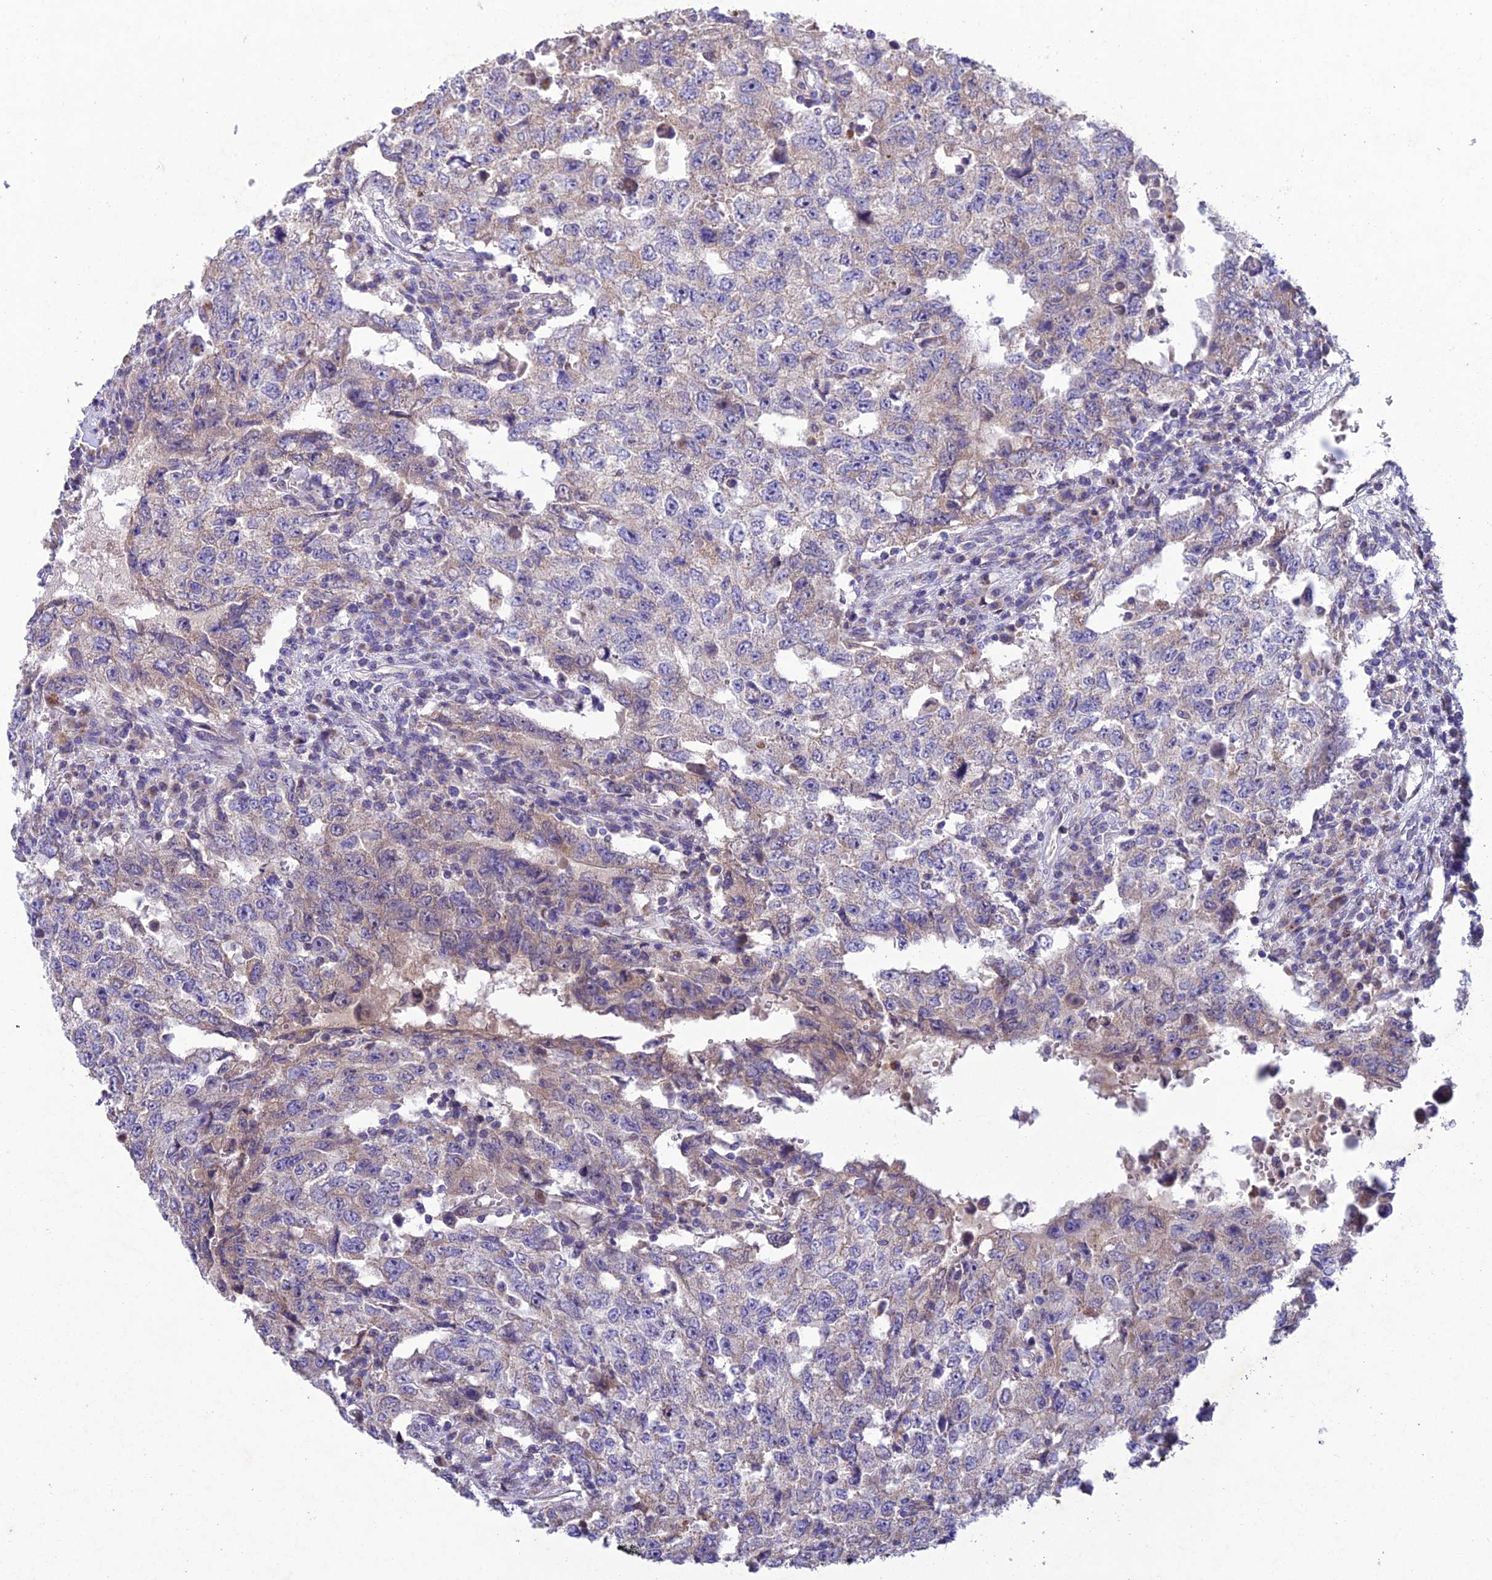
{"staining": {"intensity": "negative", "quantity": "none", "location": "none"}, "tissue": "testis cancer", "cell_type": "Tumor cells", "image_type": "cancer", "snomed": [{"axis": "morphology", "description": "Carcinoma, Embryonal, NOS"}, {"axis": "topography", "description": "Testis"}], "caption": "Immunohistochemistry (IHC) histopathology image of neoplastic tissue: human testis cancer (embryonal carcinoma) stained with DAB (3,3'-diaminobenzidine) displays no significant protein staining in tumor cells. The staining was performed using DAB to visualize the protein expression in brown, while the nuclei were stained in blue with hematoxylin (Magnification: 20x).", "gene": "MGAT2", "patient": {"sex": "male", "age": 26}}